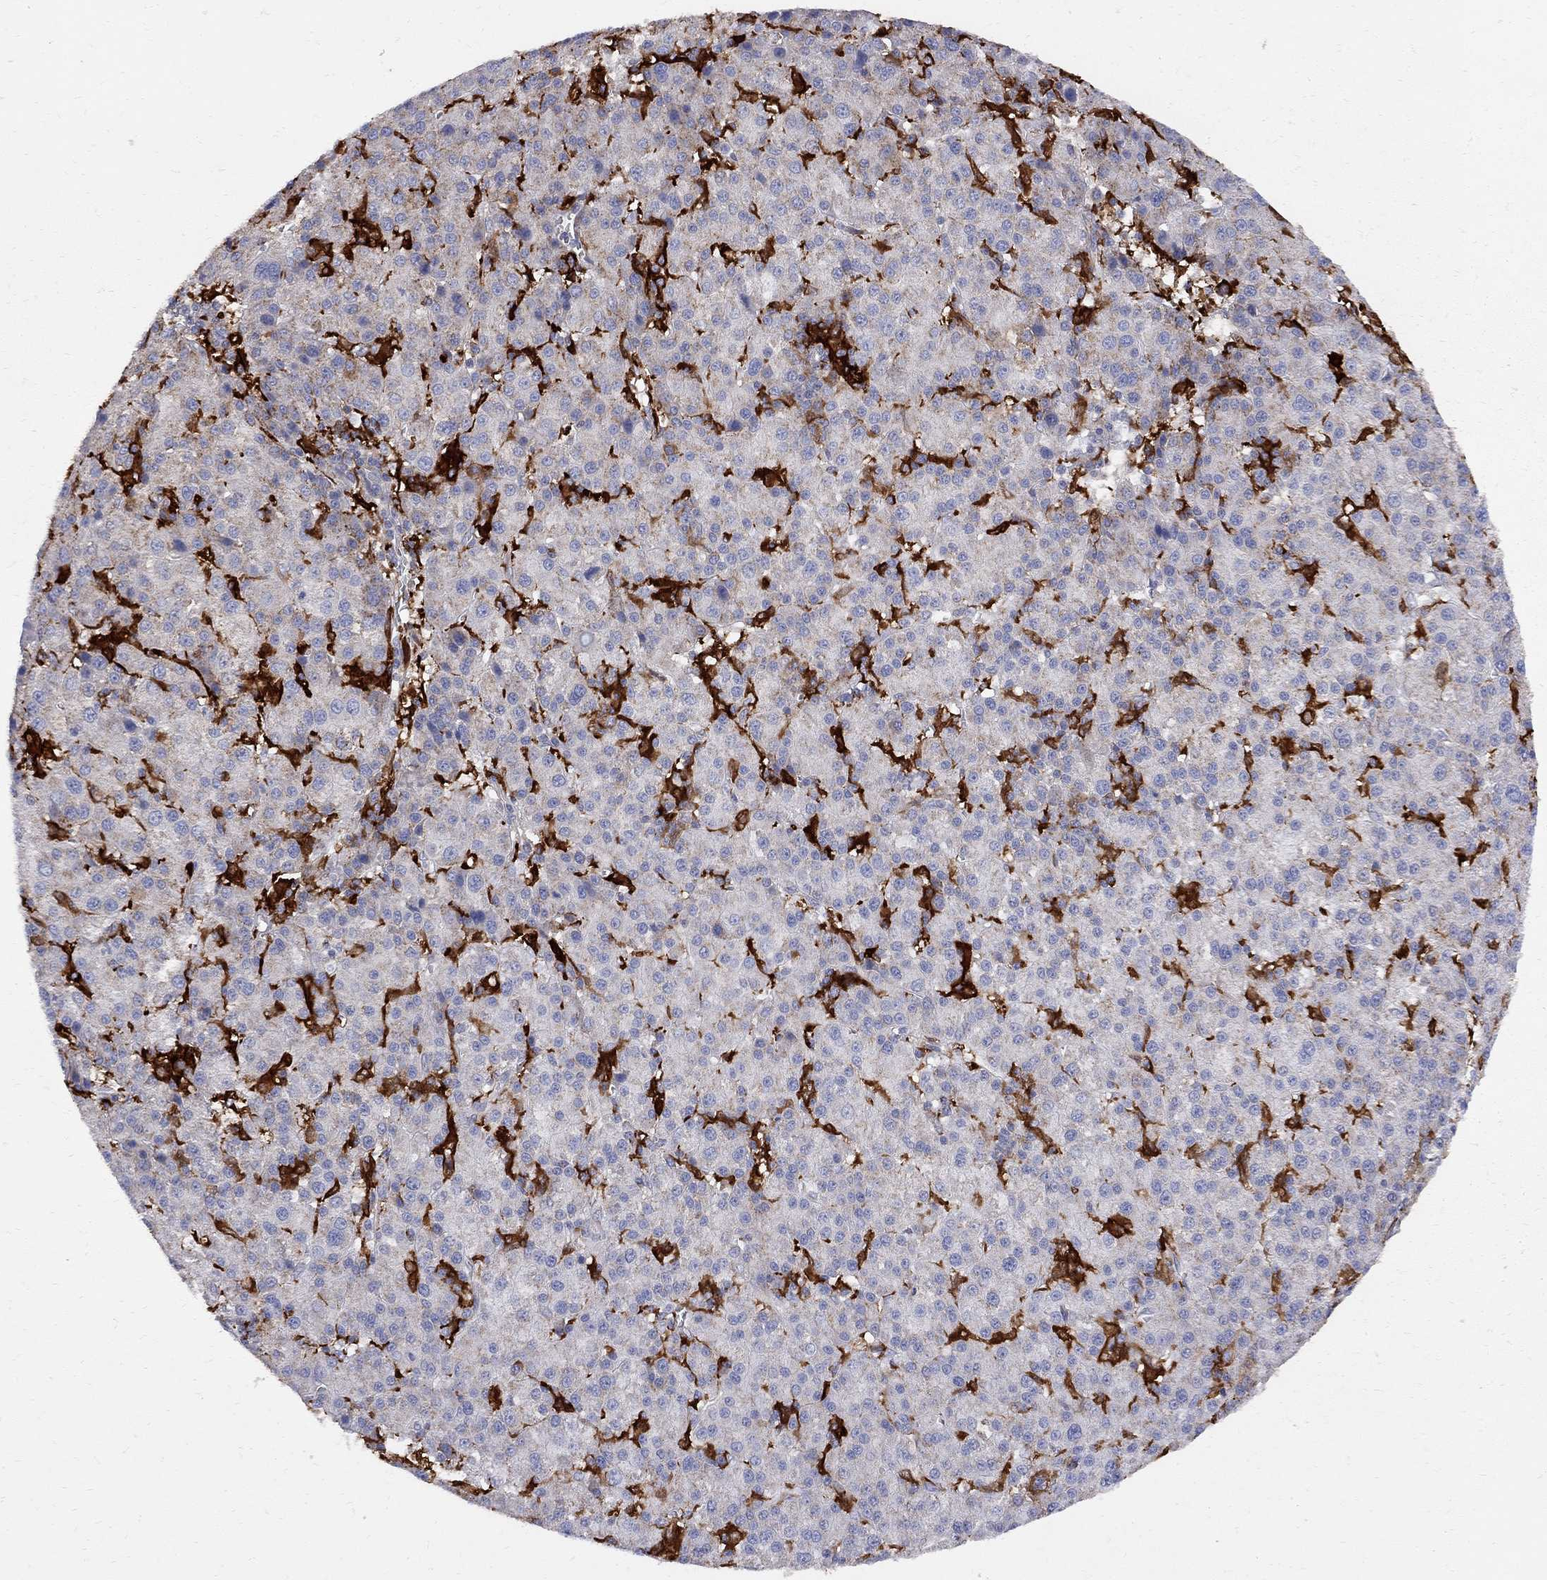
{"staining": {"intensity": "strong", "quantity": "<25%", "location": "cytoplasmic/membranous"}, "tissue": "liver cancer", "cell_type": "Tumor cells", "image_type": "cancer", "snomed": [{"axis": "morphology", "description": "Carcinoma, Hepatocellular, NOS"}, {"axis": "topography", "description": "Liver"}], "caption": "IHC photomicrograph of human liver cancer (hepatocellular carcinoma) stained for a protein (brown), which shows medium levels of strong cytoplasmic/membranous positivity in approximately <25% of tumor cells.", "gene": "MTHFR", "patient": {"sex": "female", "age": 60}}